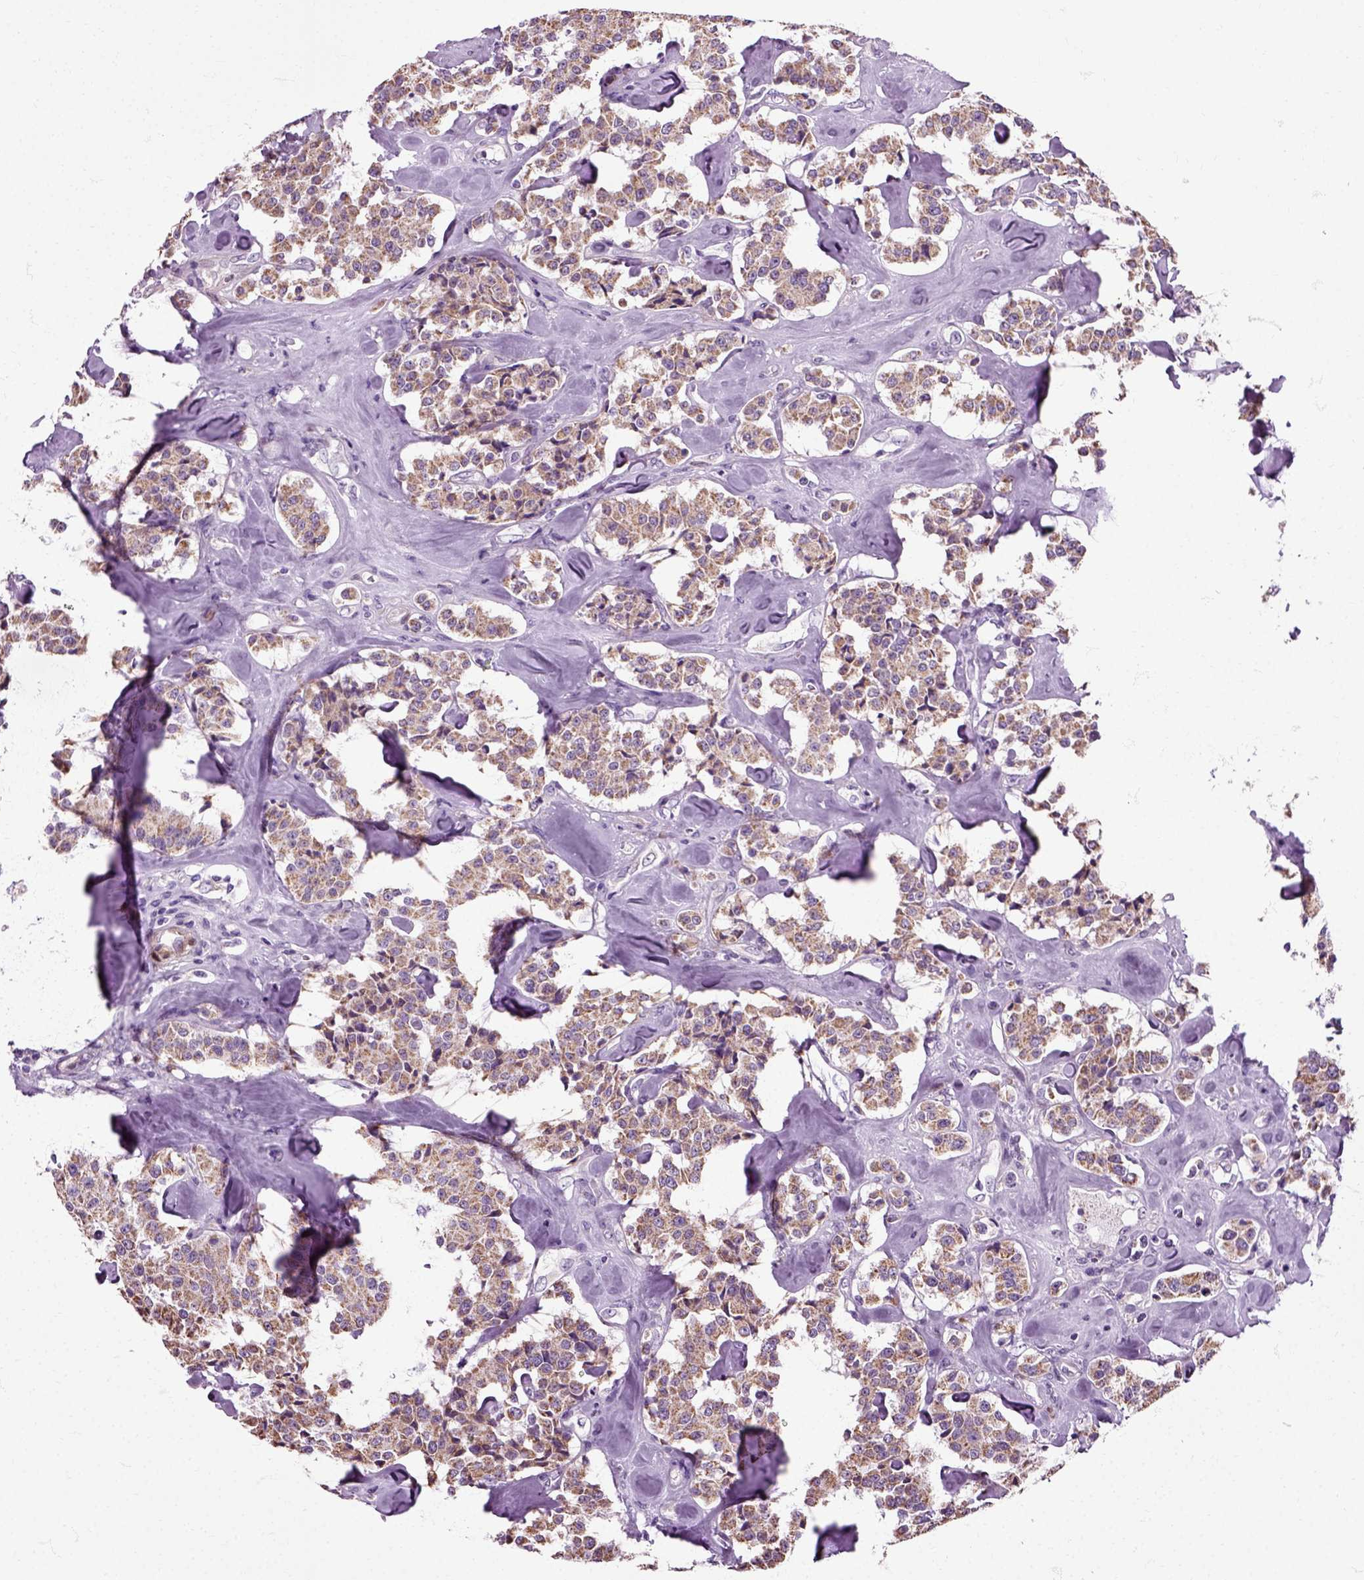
{"staining": {"intensity": "moderate", "quantity": ">75%", "location": "cytoplasmic/membranous"}, "tissue": "carcinoid", "cell_type": "Tumor cells", "image_type": "cancer", "snomed": [{"axis": "morphology", "description": "Carcinoid, malignant, NOS"}, {"axis": "topography", "description": "Pancreas"}], "caption": "The photomicrograph exhibits a brown stain indicating the presence of a protein in the cytoplasmic/membranous of tumor cells in carcinoid.", "gene": "HSPA2", "patient": {"sex": "male", "age": 41}}